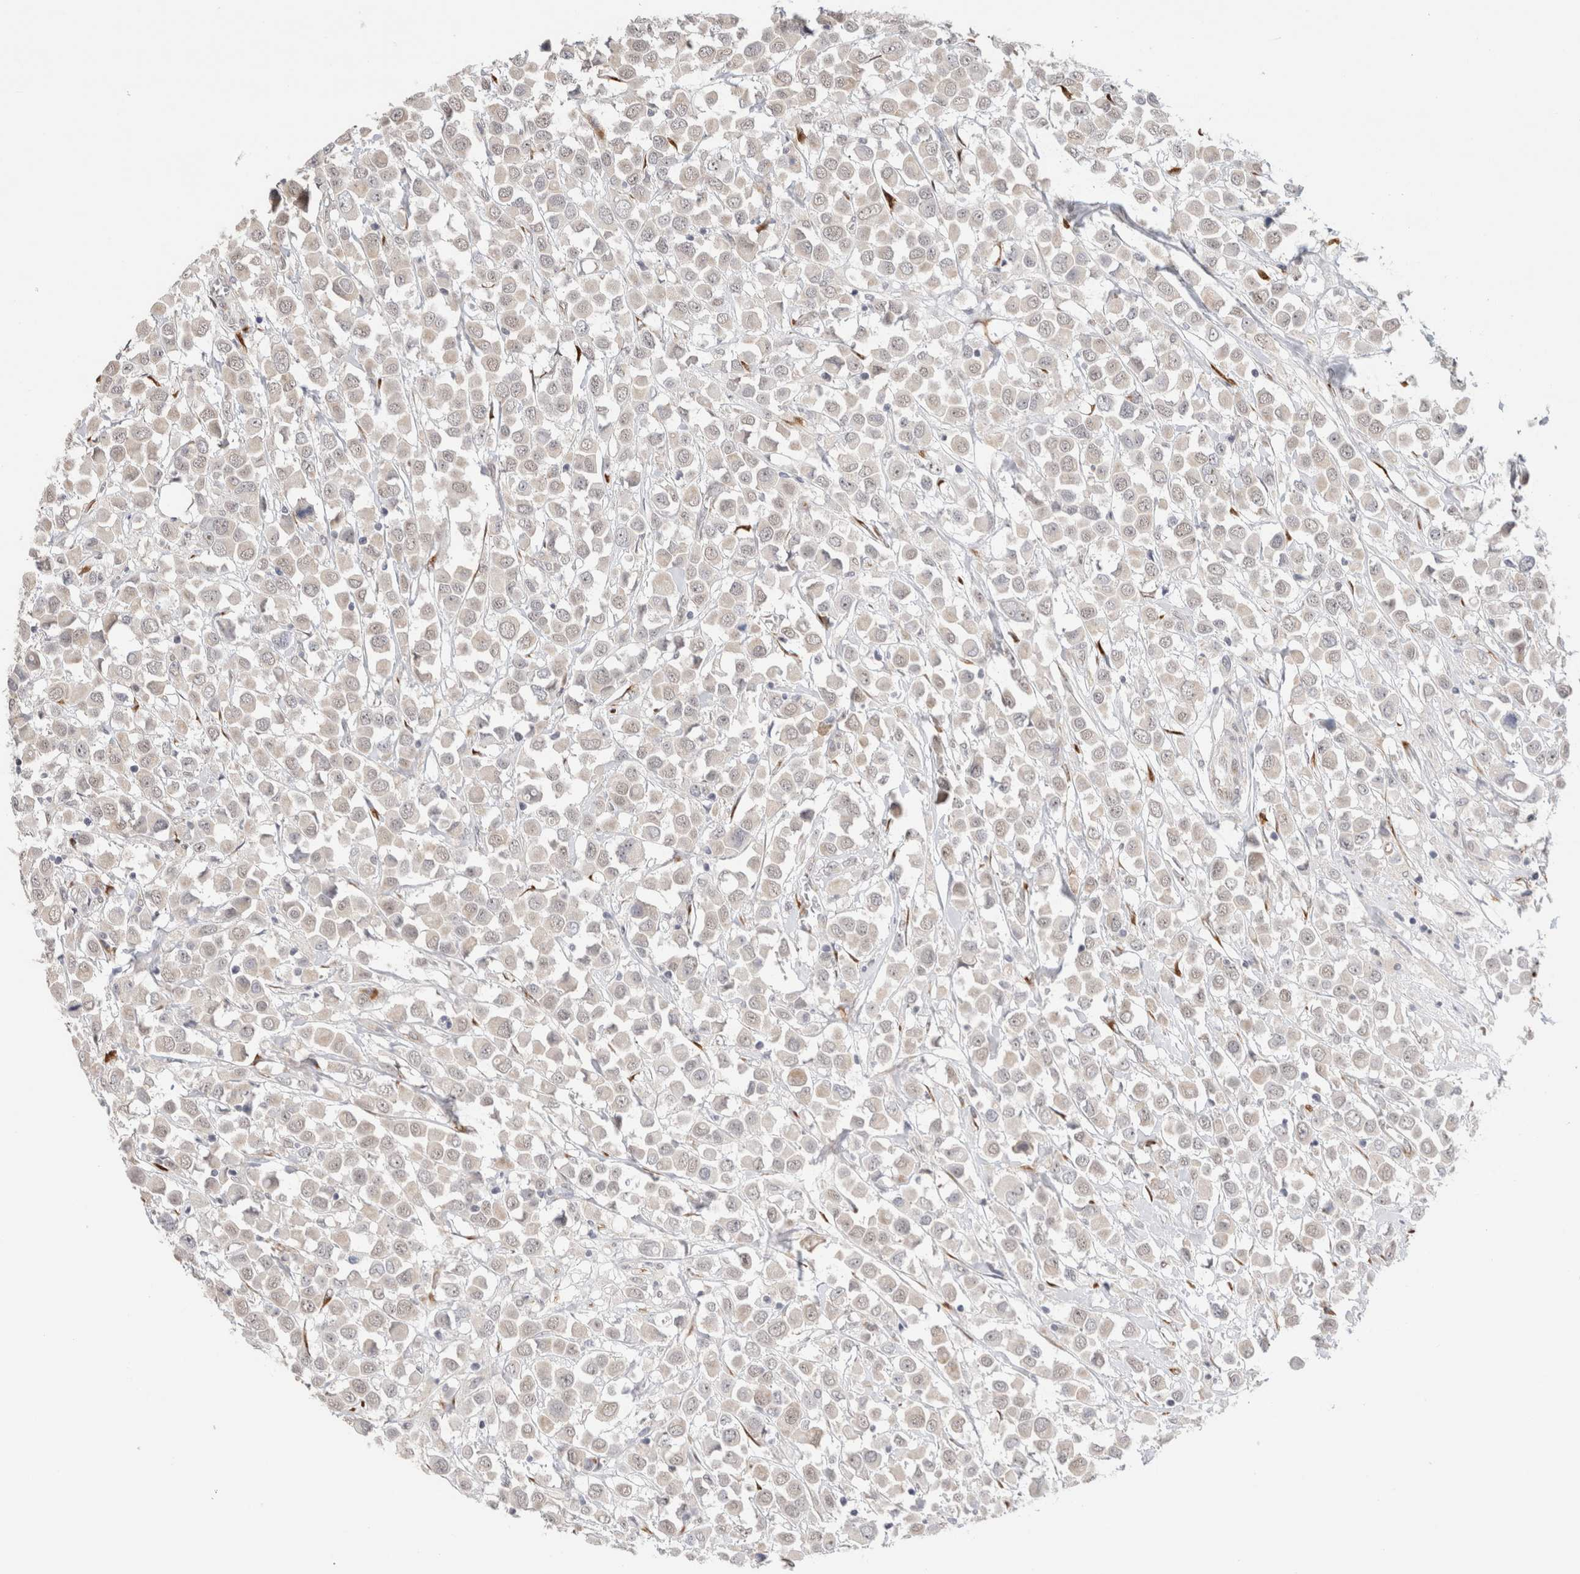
{"staining": {"intensity": "negative", "quantity": "none", "location": "none"}, "tissue": "breast cancer", "cell_type": "Tumor cells", "image_type": "cancer", "snomed": [{"axis": "morphology", "description": "Duct carcinoma"}, {"axis": "topography", "description": "Breast"}], "caption": "The photomicrograph shows no staining of tumor cells in breast infiltrating ductal carcinoma.", "gene": "HDLBP", "patient": {"sex": "female", "age": 61}}